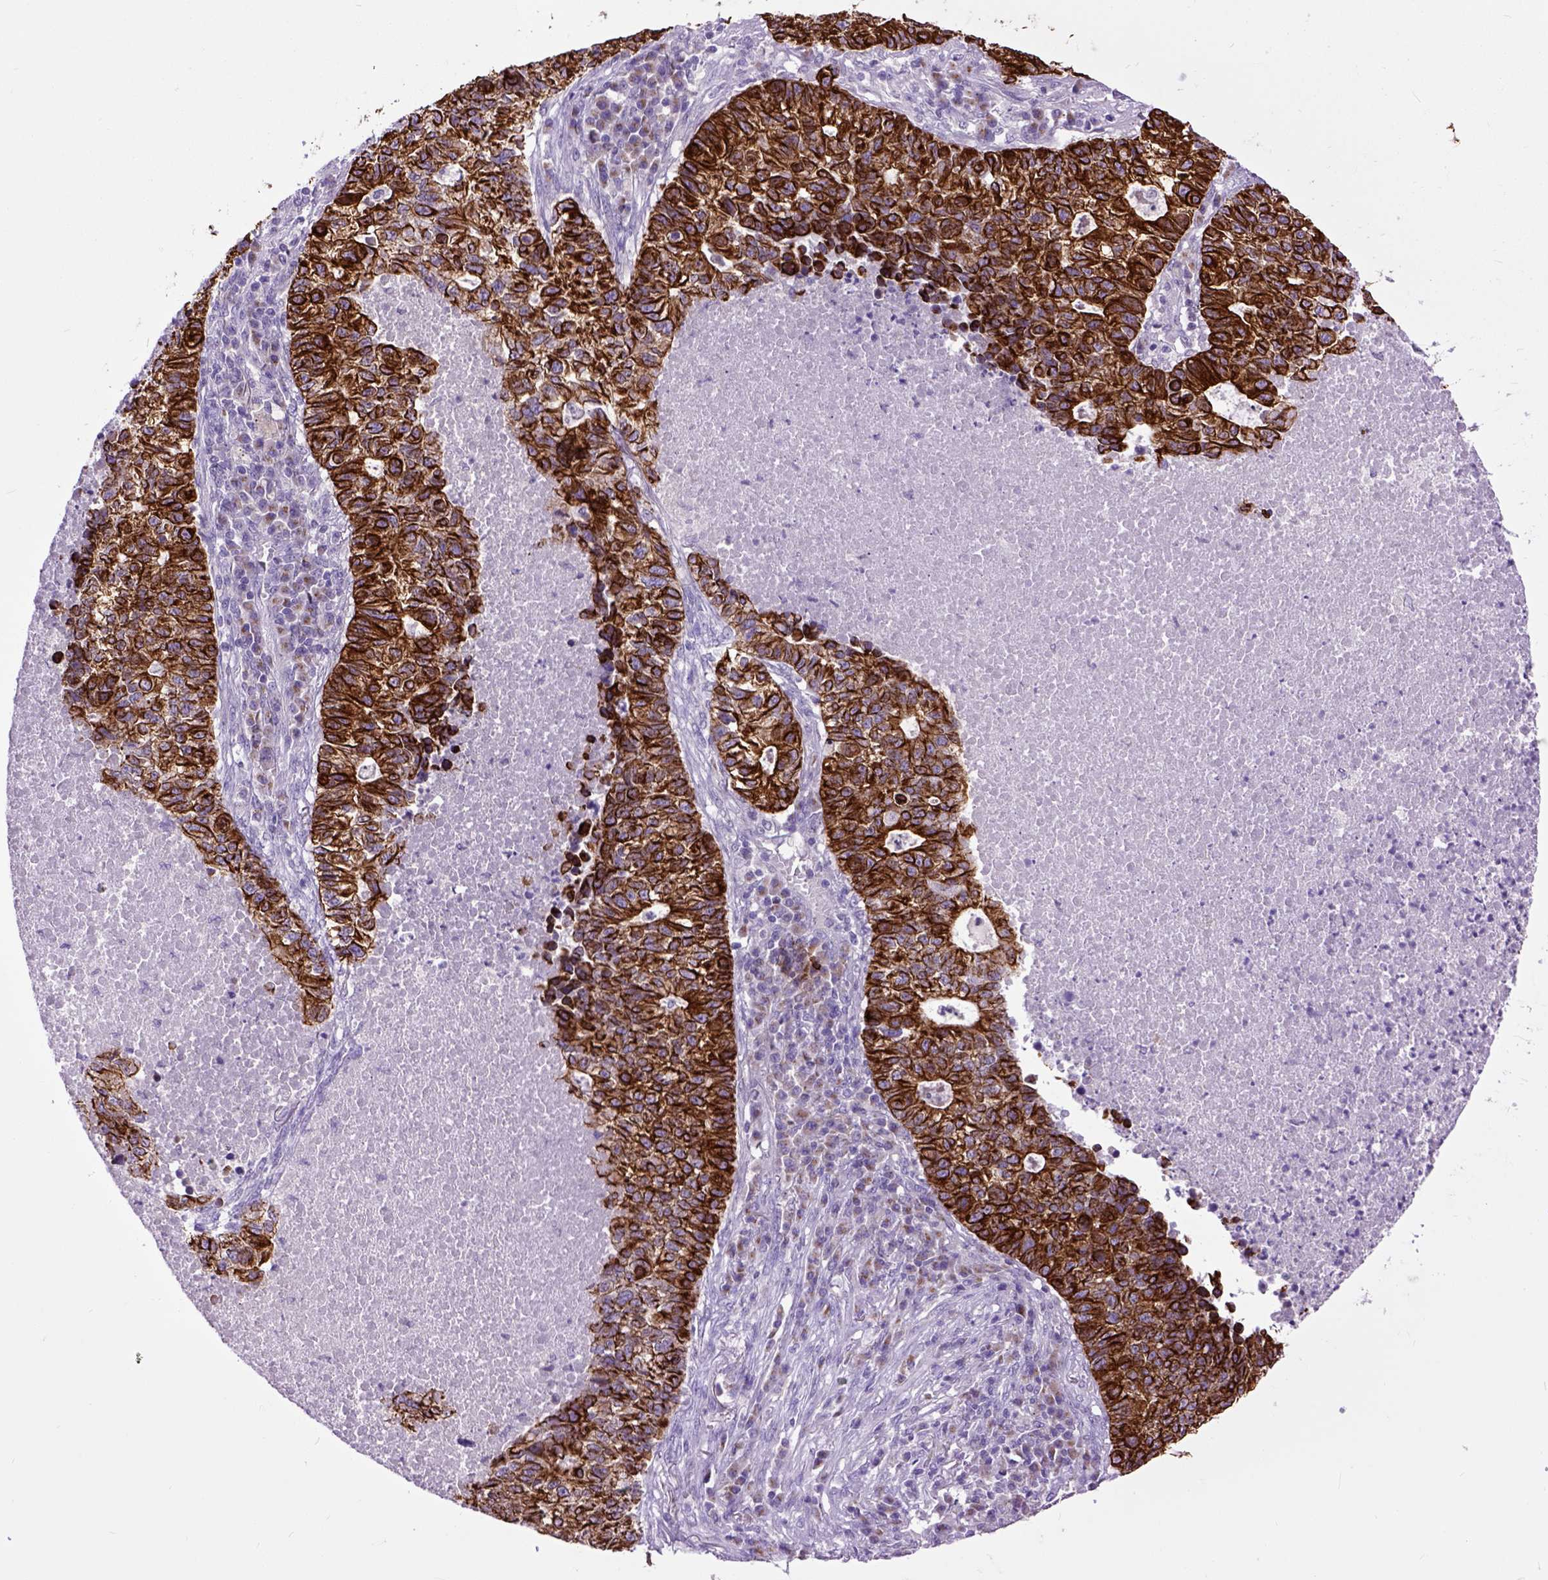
{"staining": {"intensity": "strong", "quantity": ">75%", "location": "cytoplasmic/membranous"}, "tissue": "lung cancer", "cell_type": "Tumor cells", "image_type": "cancer", "snomed": [{"axis": "morphology", "description": "Adenocarcinoma, NOS"}, {"axis": "topography", "description": "Lung"}], "caption": "Immunohistochemical staining of human lung cancer (adenocarcinoma) reveals strong cytoplasmic/membranous protein positivity in approximately >75% of tumor cells.", "gene": "RAB25", "patient": {"sex": "male", "age": 57}}